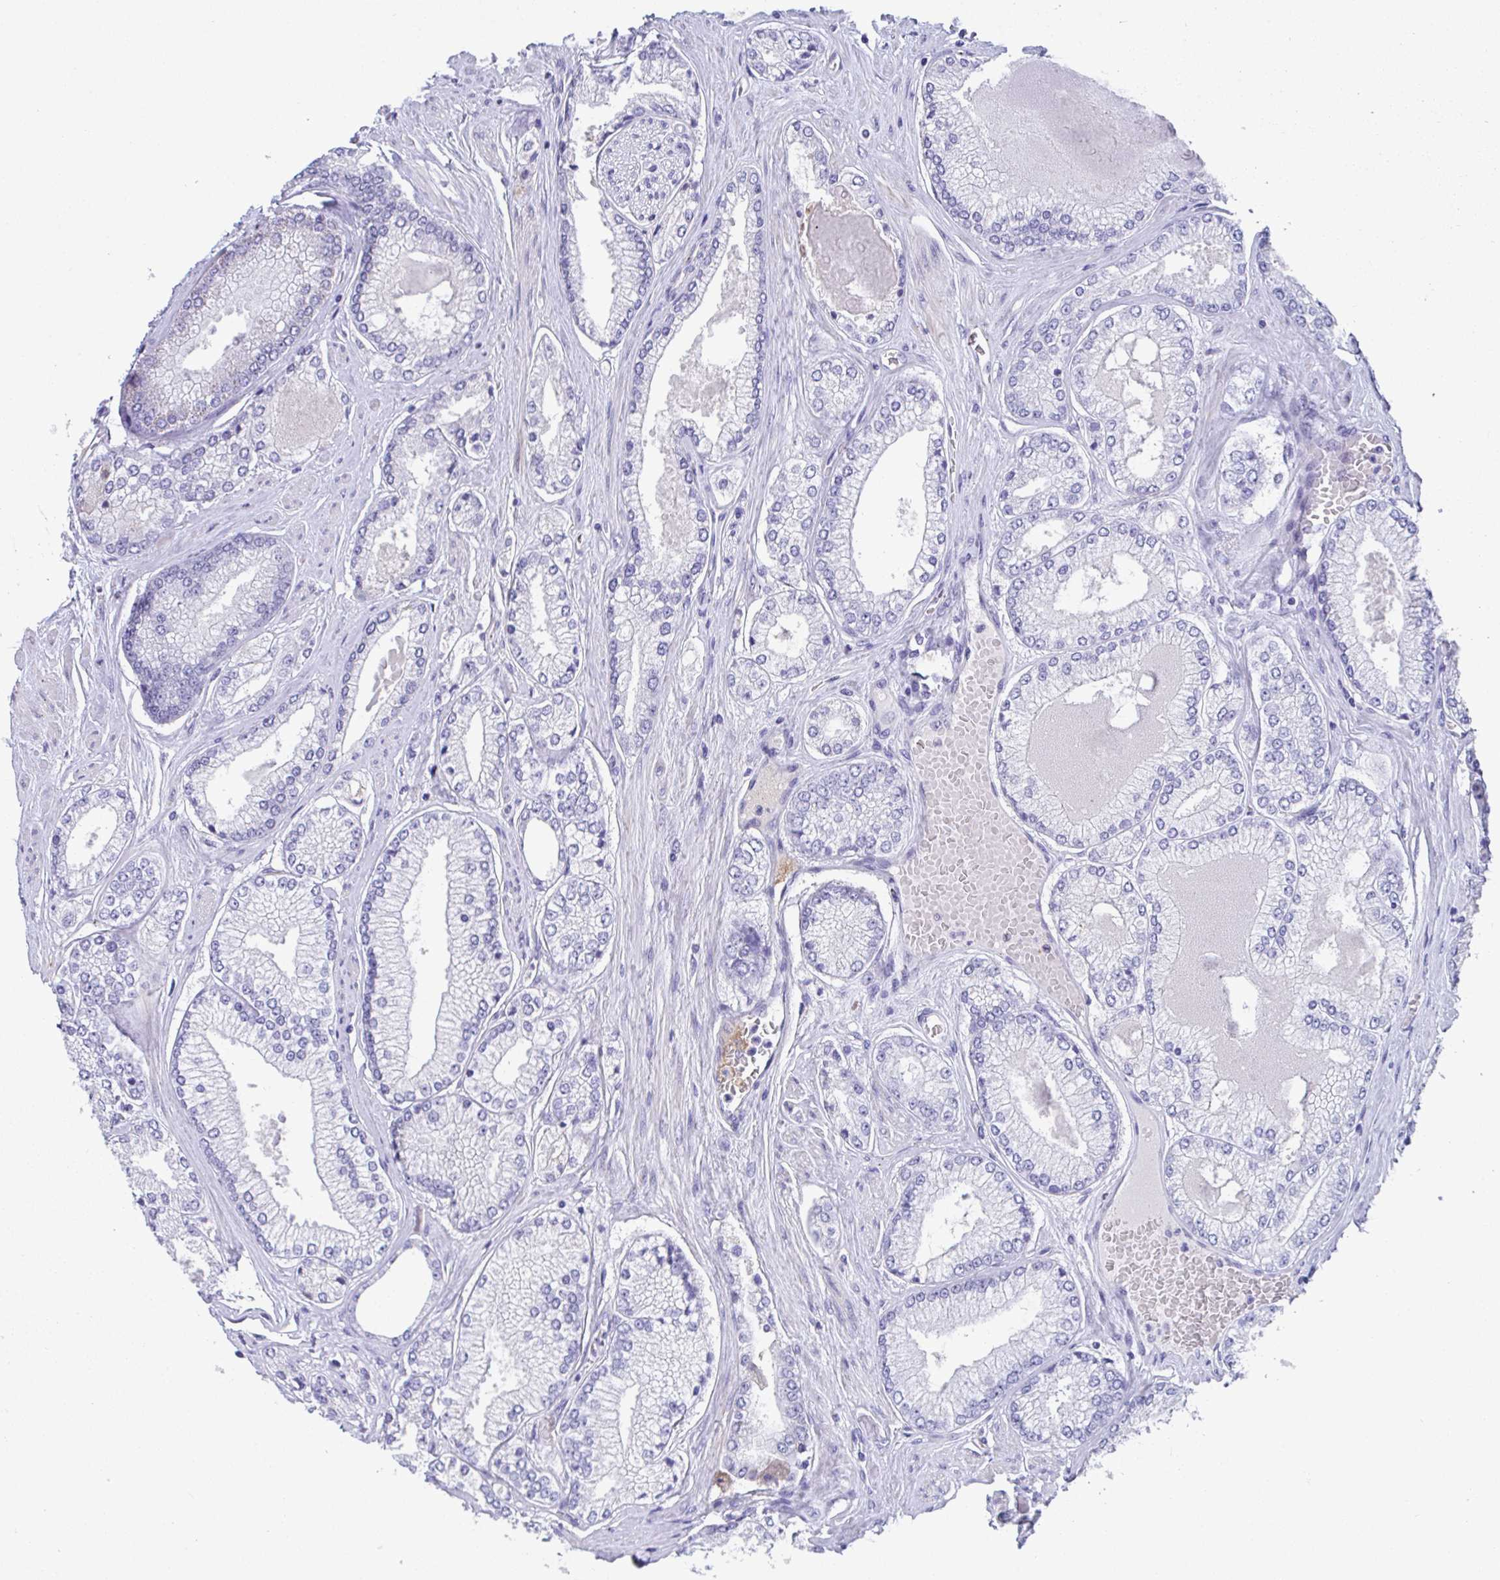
{"staining": {"intensity": "negative", "quantity": "none", "location": "none"}, "tissue": "prostate cancer", "cell_type": "Tumor cells", "image_type": "cancer", "snomed": [{"axis": "morphology", "description": "Adenocarcinoma, Low grade"}, {"axis": "topography", "description": "Prostate"}], "caption": "Prostate low-grade adenocarcinoma stained for a protein using immunohistochemistry (IHC) demonstrates no positivity tumor cells.", "gene": "KMT2E", "patient": {"sex": "male", "age": 67}}